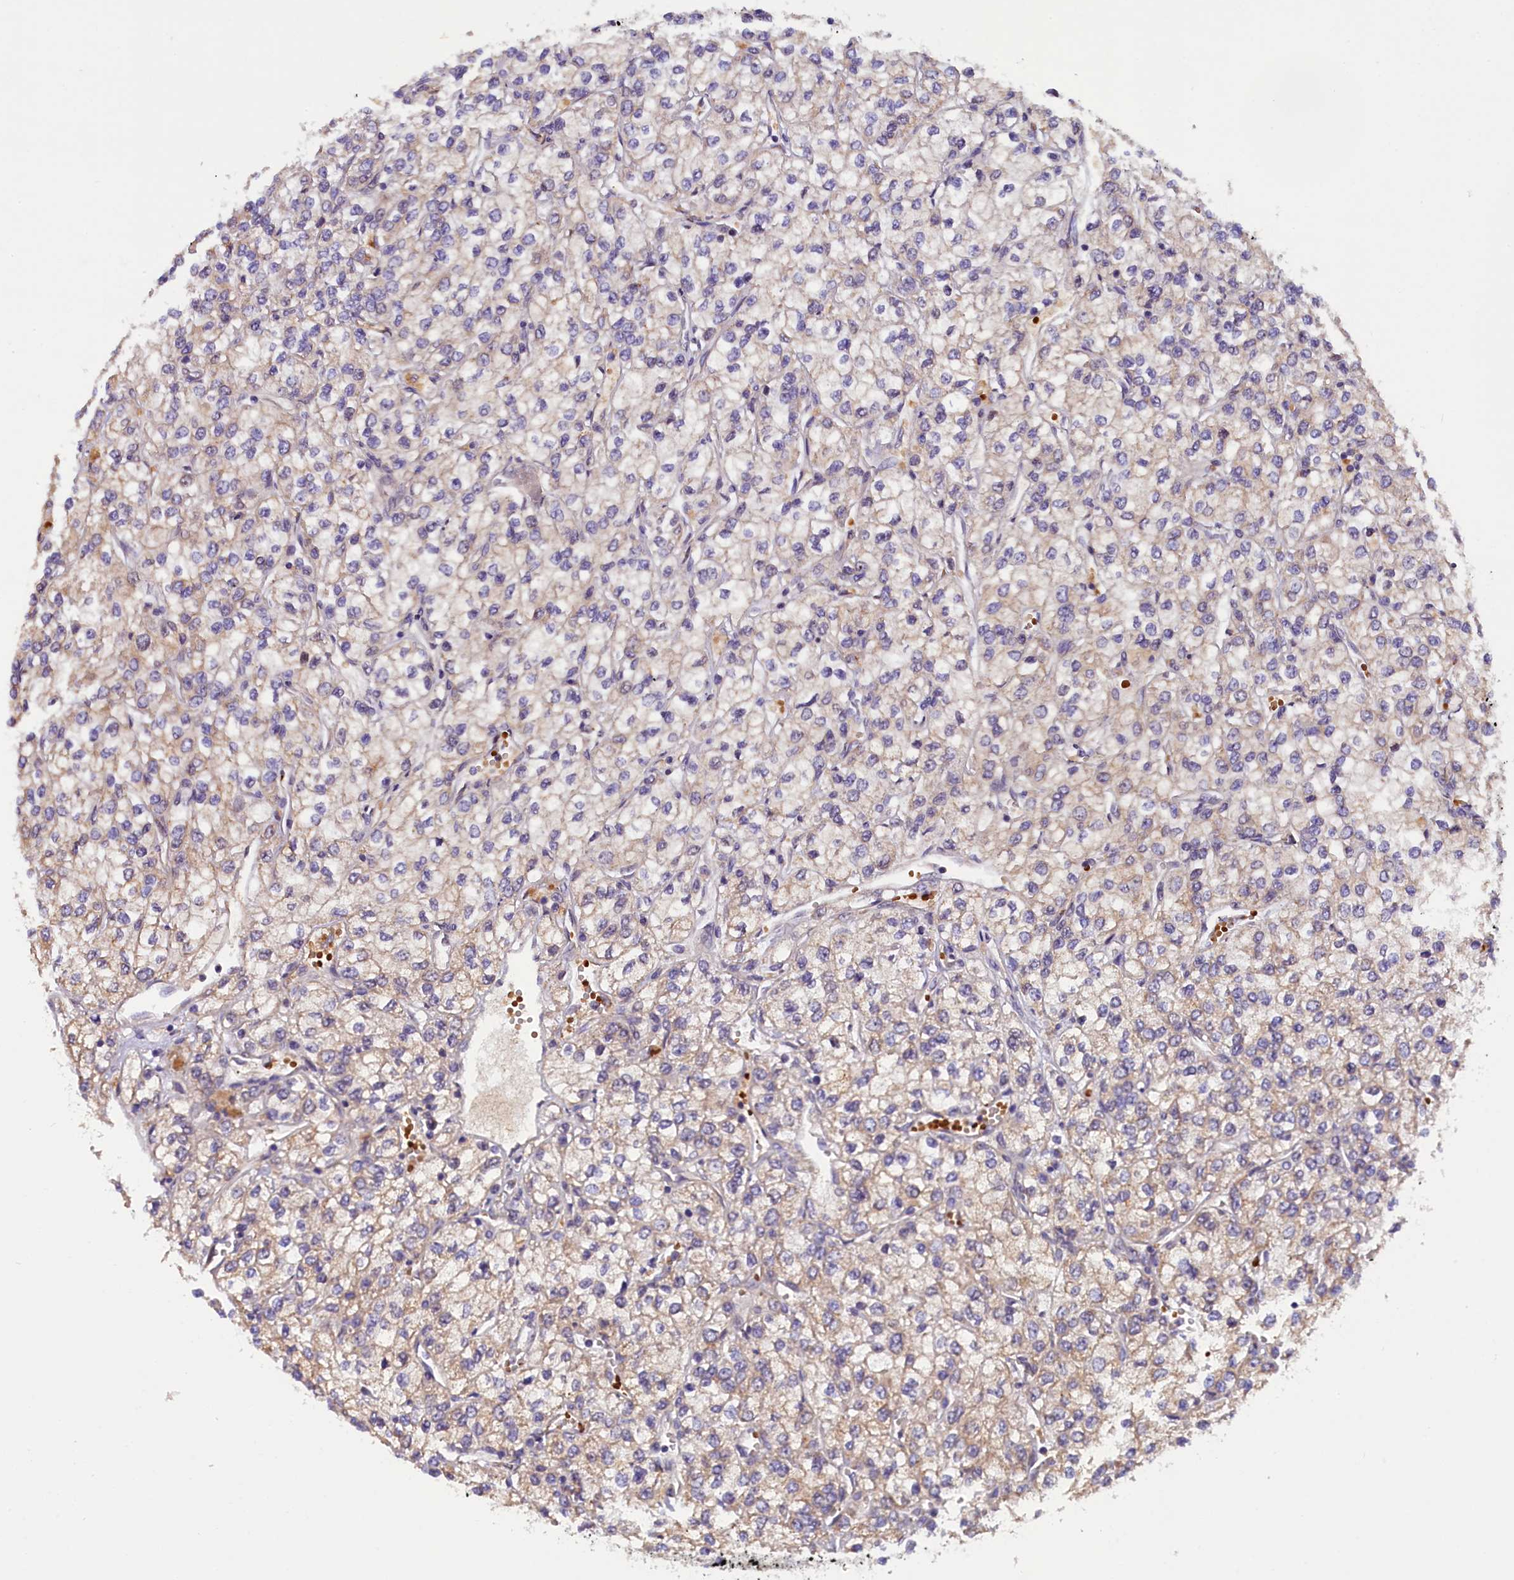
{"staining": {"intensity": "weak", "quantity": "<25%", "location": "cytoplasmic/membranous"}, "tissue": "renal cancer", "cell_type": "Tumor cells", "image_type": "cancer", "snomed": [{"axis": "morphology", "description": "Adenocarcinoma, NOS"}, {"axis": "topography", "description": "Kidney"}], "caption": "Immunohistochemistry photomicrograph of neoplastic tissue: adenocarcinoma (renal) stained with DAB (3,3'-diaminobenzidine) demonstrates no significant protein staining in tumor cells.", "gene": "CCDC9B", "patient": {"sex": "male", "age": 80}}